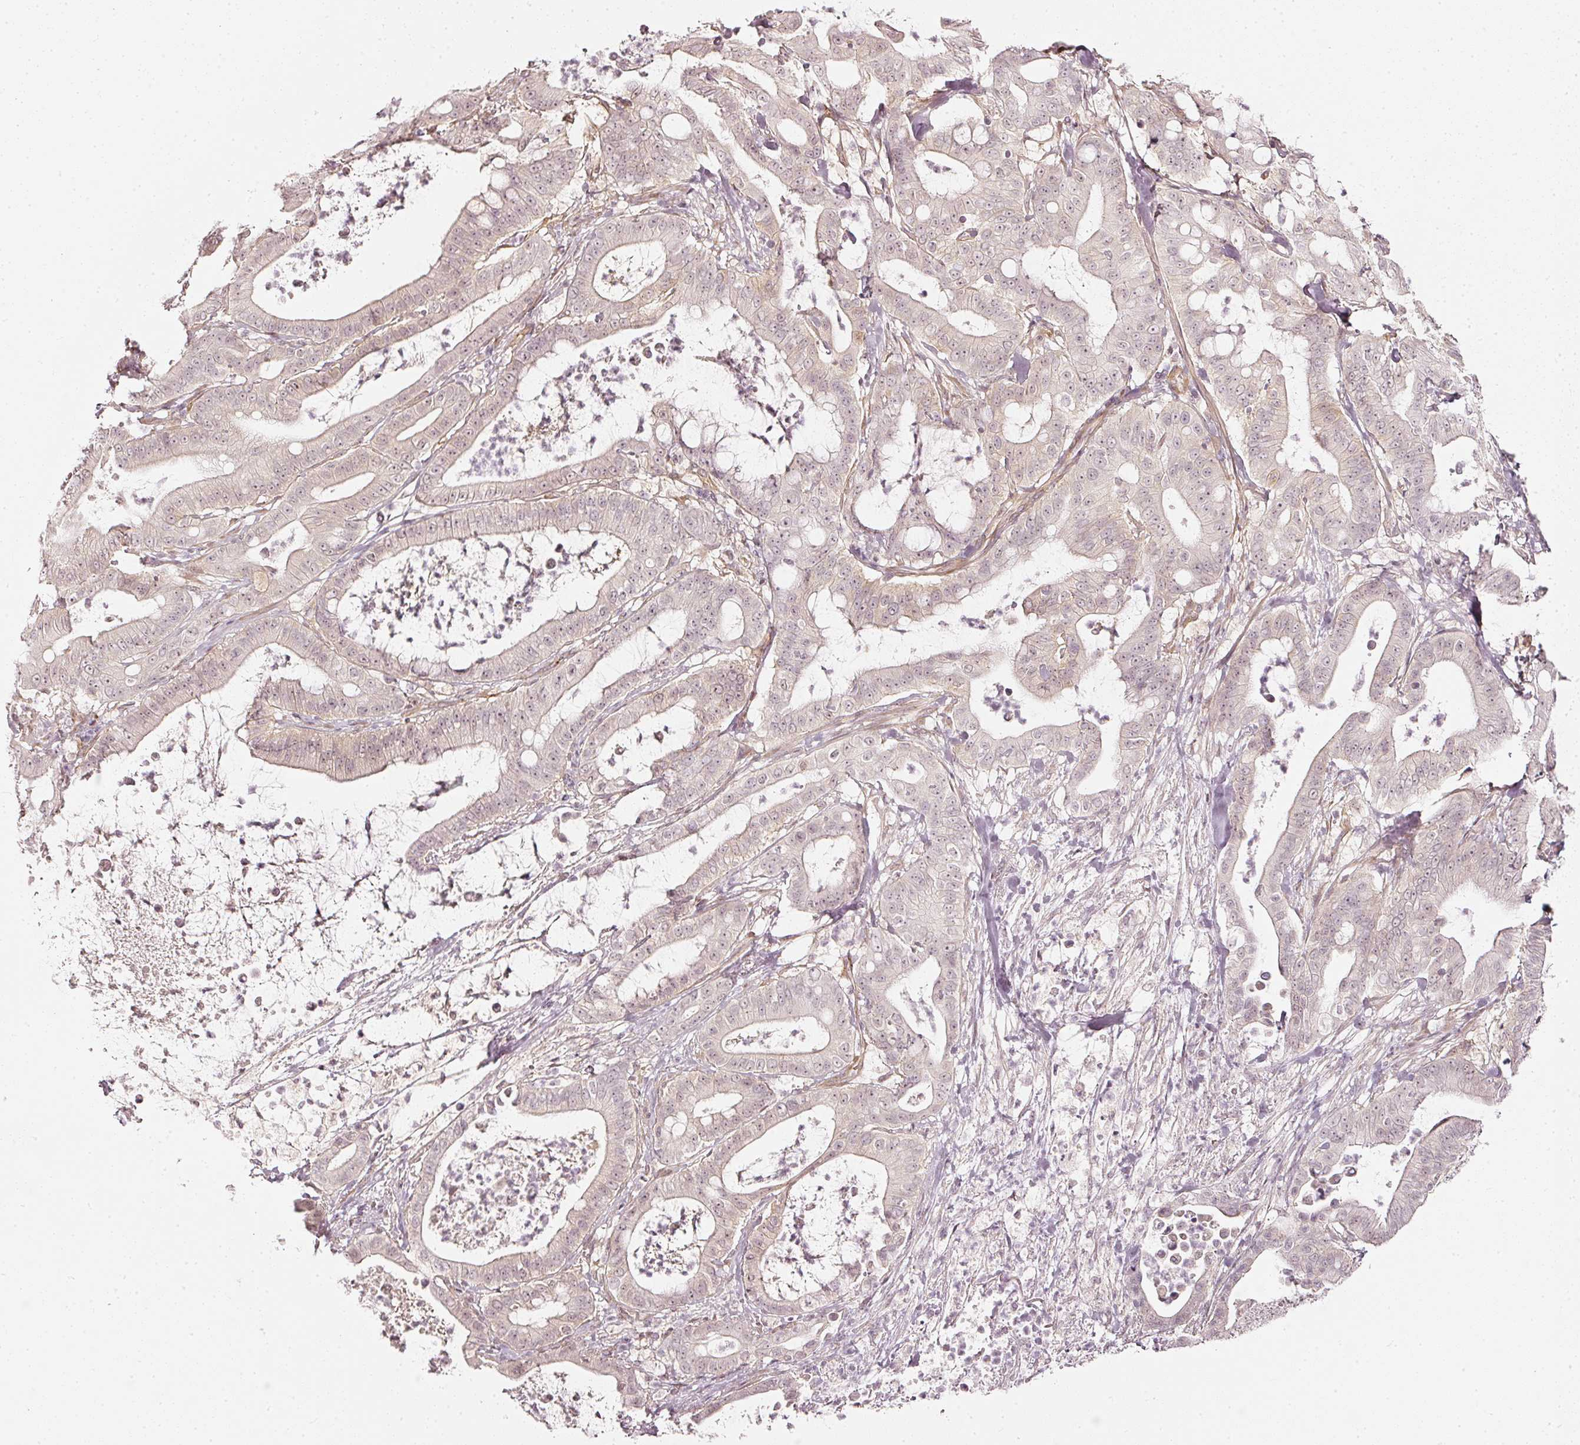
{"staining": {"intensity": "negative", "quantity": "none", "location": "none"}, "tissue": "pancreatic cancer", "cell_type": "Tumor cells", "image_type": "cancer", "snomed": [{"axis": "morphology", "description": "Adenocarcinoma, NOS"}, {"axis": "topography", "description": "Pancreas"}], "caption": "This is a image of immunohistochemistry staining of pancreatic cancer (adenocarcinoma), which shows no positivity in tumor cells.", "gene": "DRD2", "patient": {"sex": "male", "age": 71}}